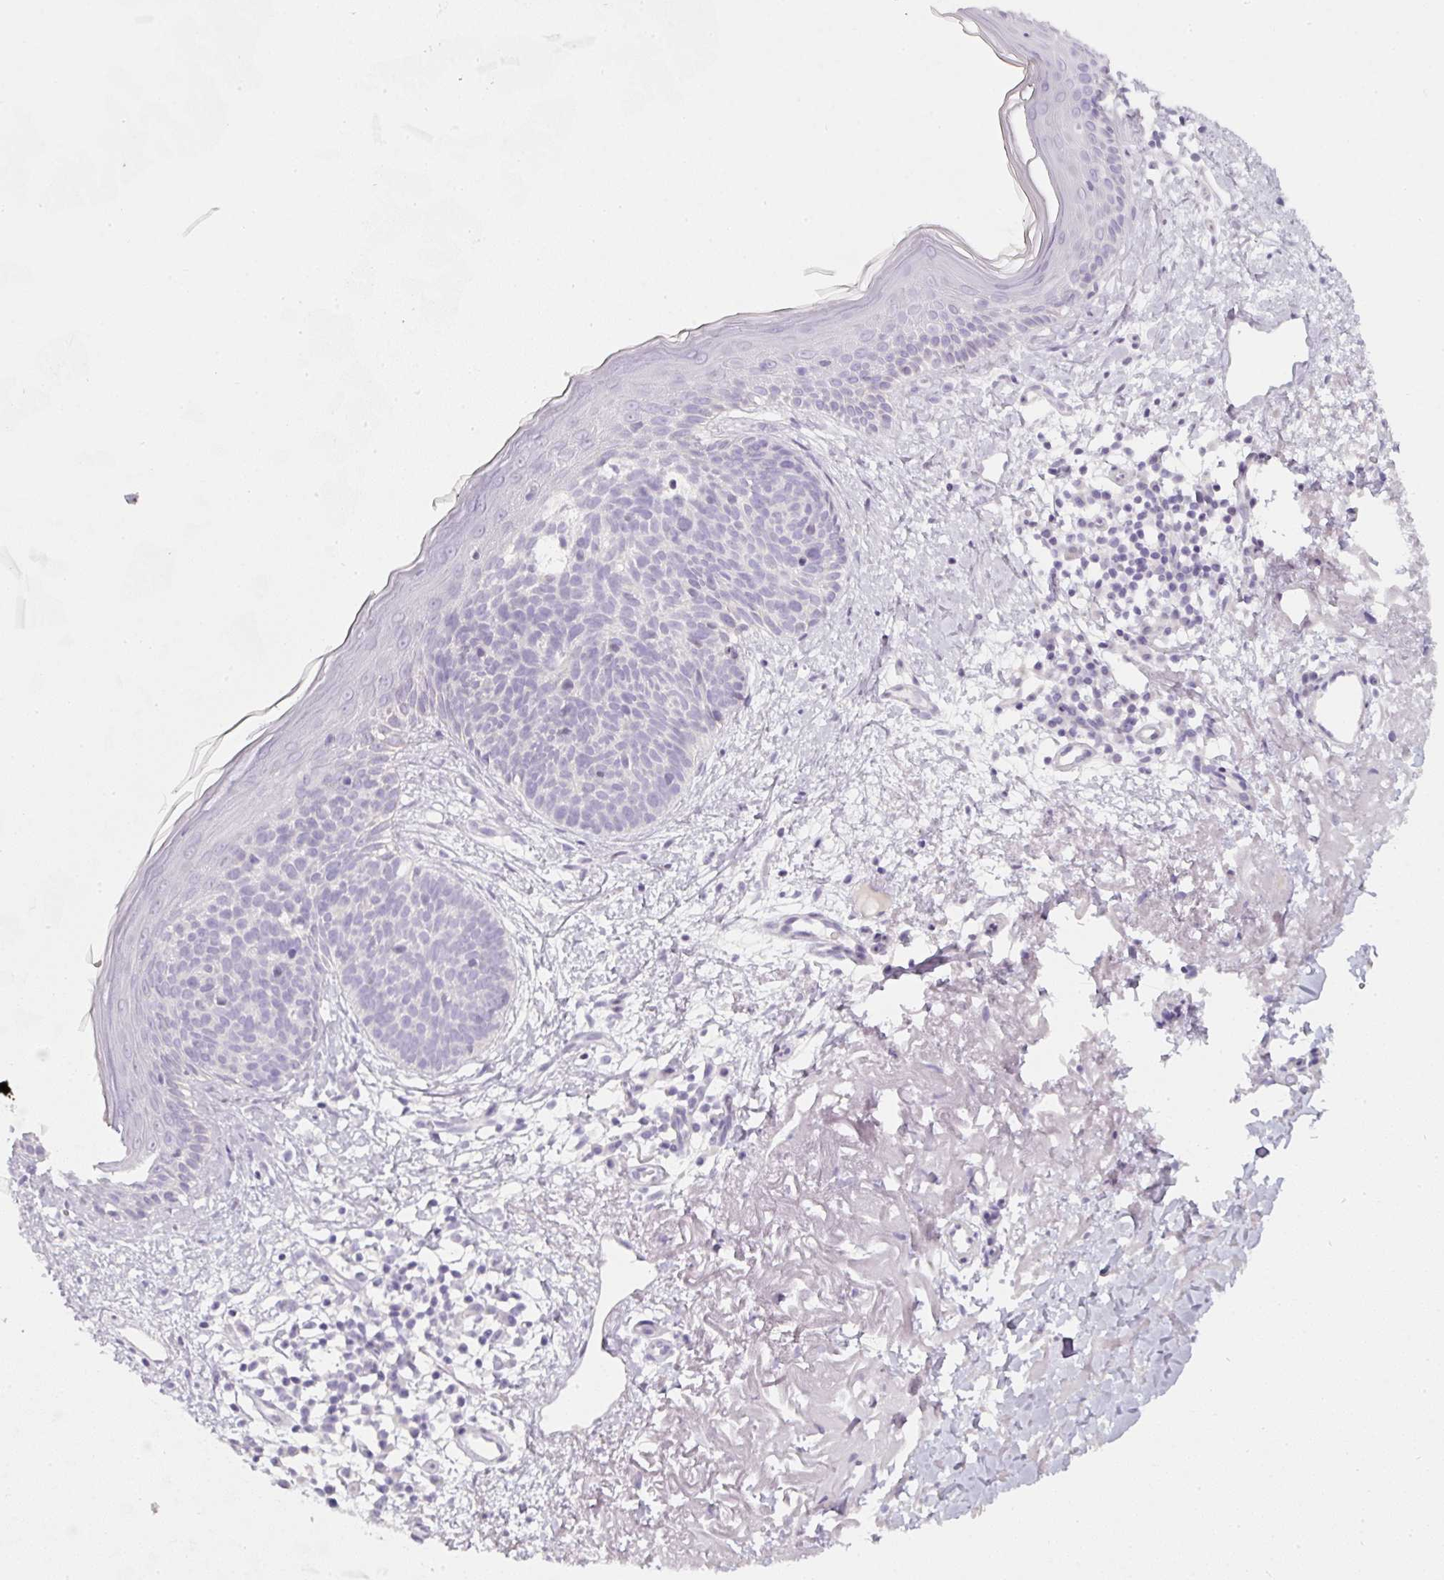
{"staining": {"intensity": "negative", "quantity": "none", "location": "none"}, "tissue": "skin cancer", "cell_type": "Tumor cells", "image_type": "cancer", "snomed": [{"axis": "morphology", "description": "Basal cell carcinoma"}, {"axis": "topography", "description": "Skin"}], "caption": "The micrograph demonstrates no significant expression in tumor cells of skin cancer (basal cell carcinoma).", "gene": "SLC2A2", "patient": {"sex": "male", "age": 84}}